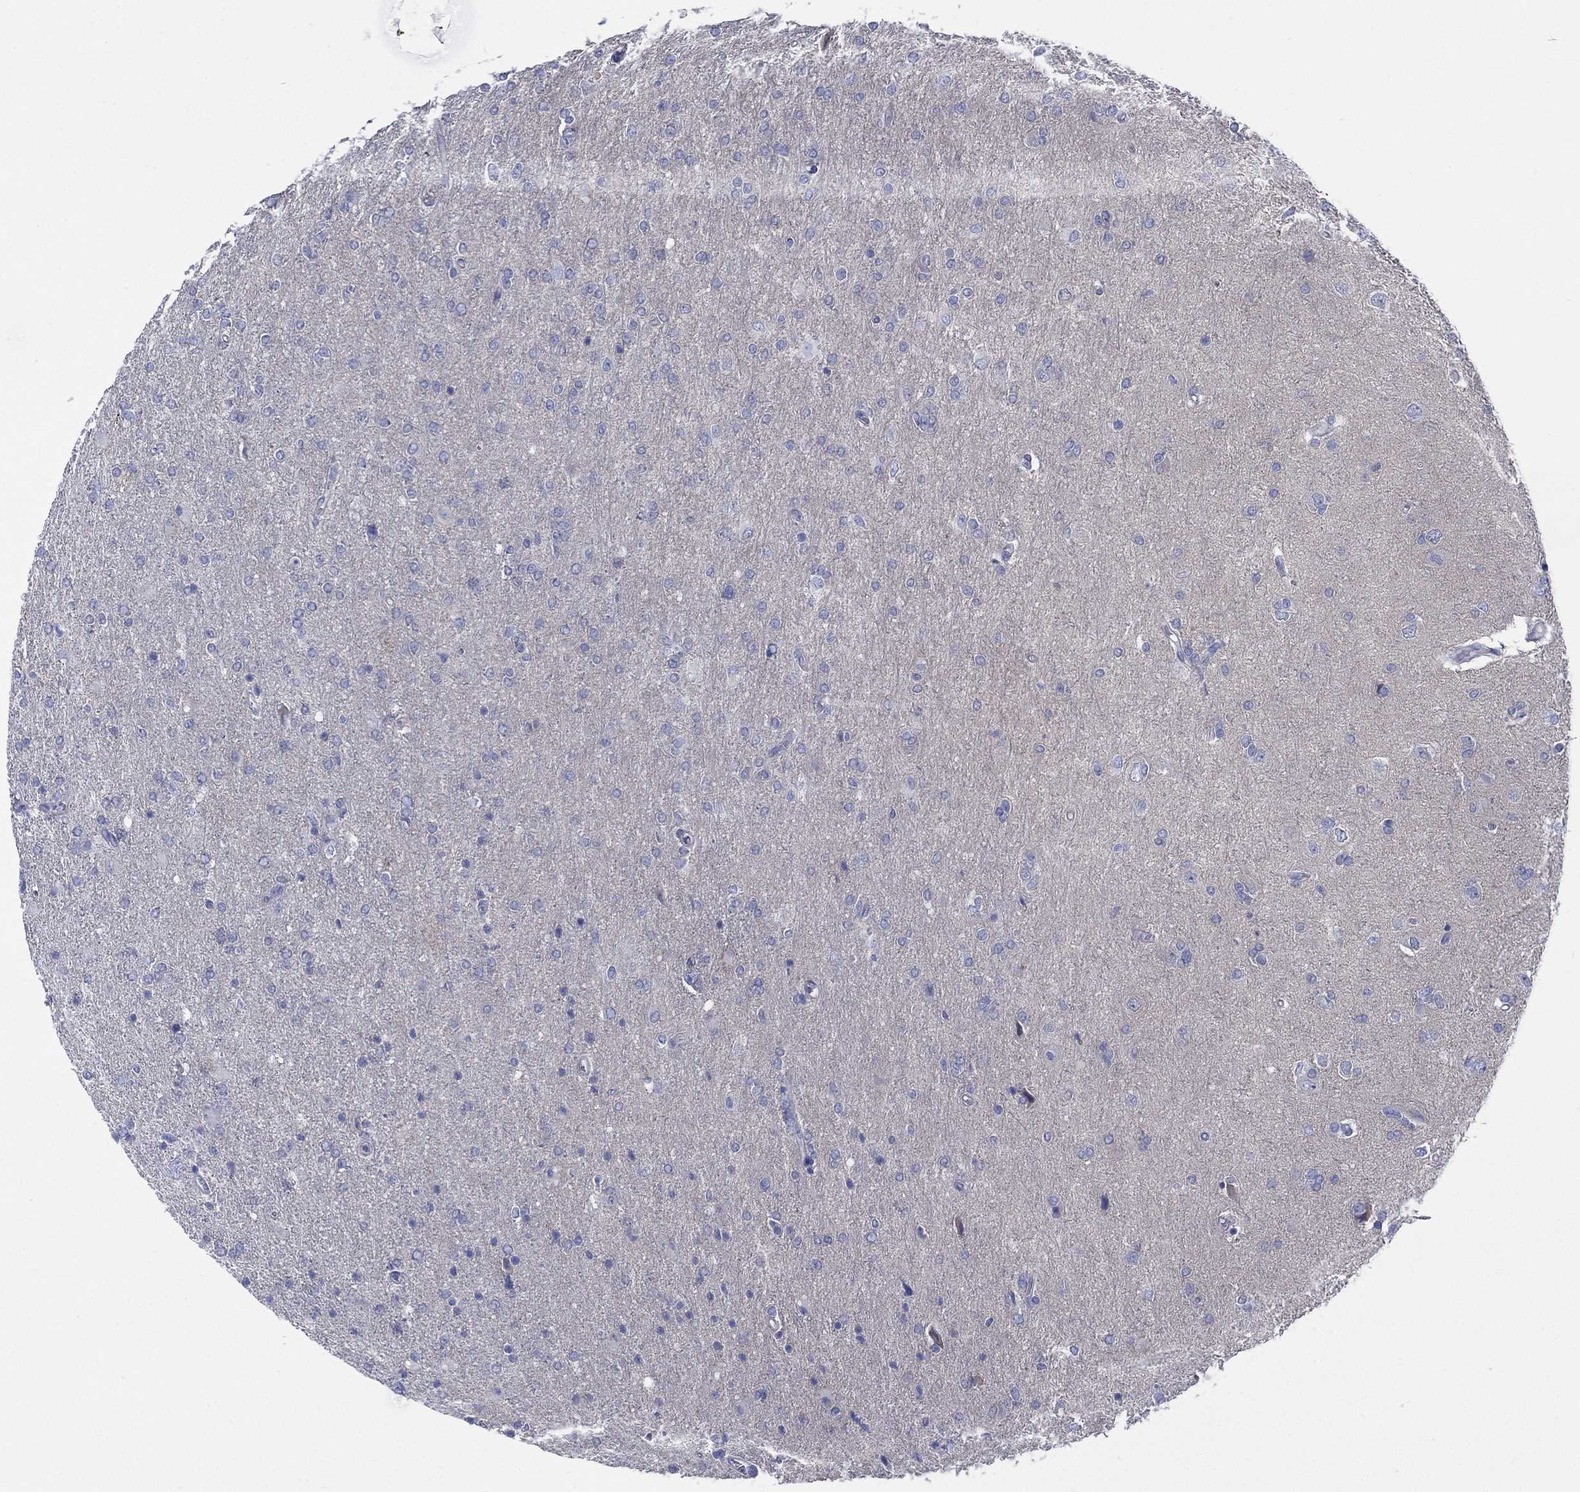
{"staining": {"intensity": "negative", "quantity": "none", "location": "none"}, "tissue": "glioma", "cell_type": "Tumor cells", "image_type": "cancer", "snomed": [{"axis": "morphology", "description": "Glioma, malignant, High grade"}, {"axis": "topography", "description": "Cerebral cortex"}], "caption": "The photomicrograph demonstrates no significant staining in tumor cells of glioma.", "gene": "C5orf46", "patient": {"sex": "male", "age": 70}}